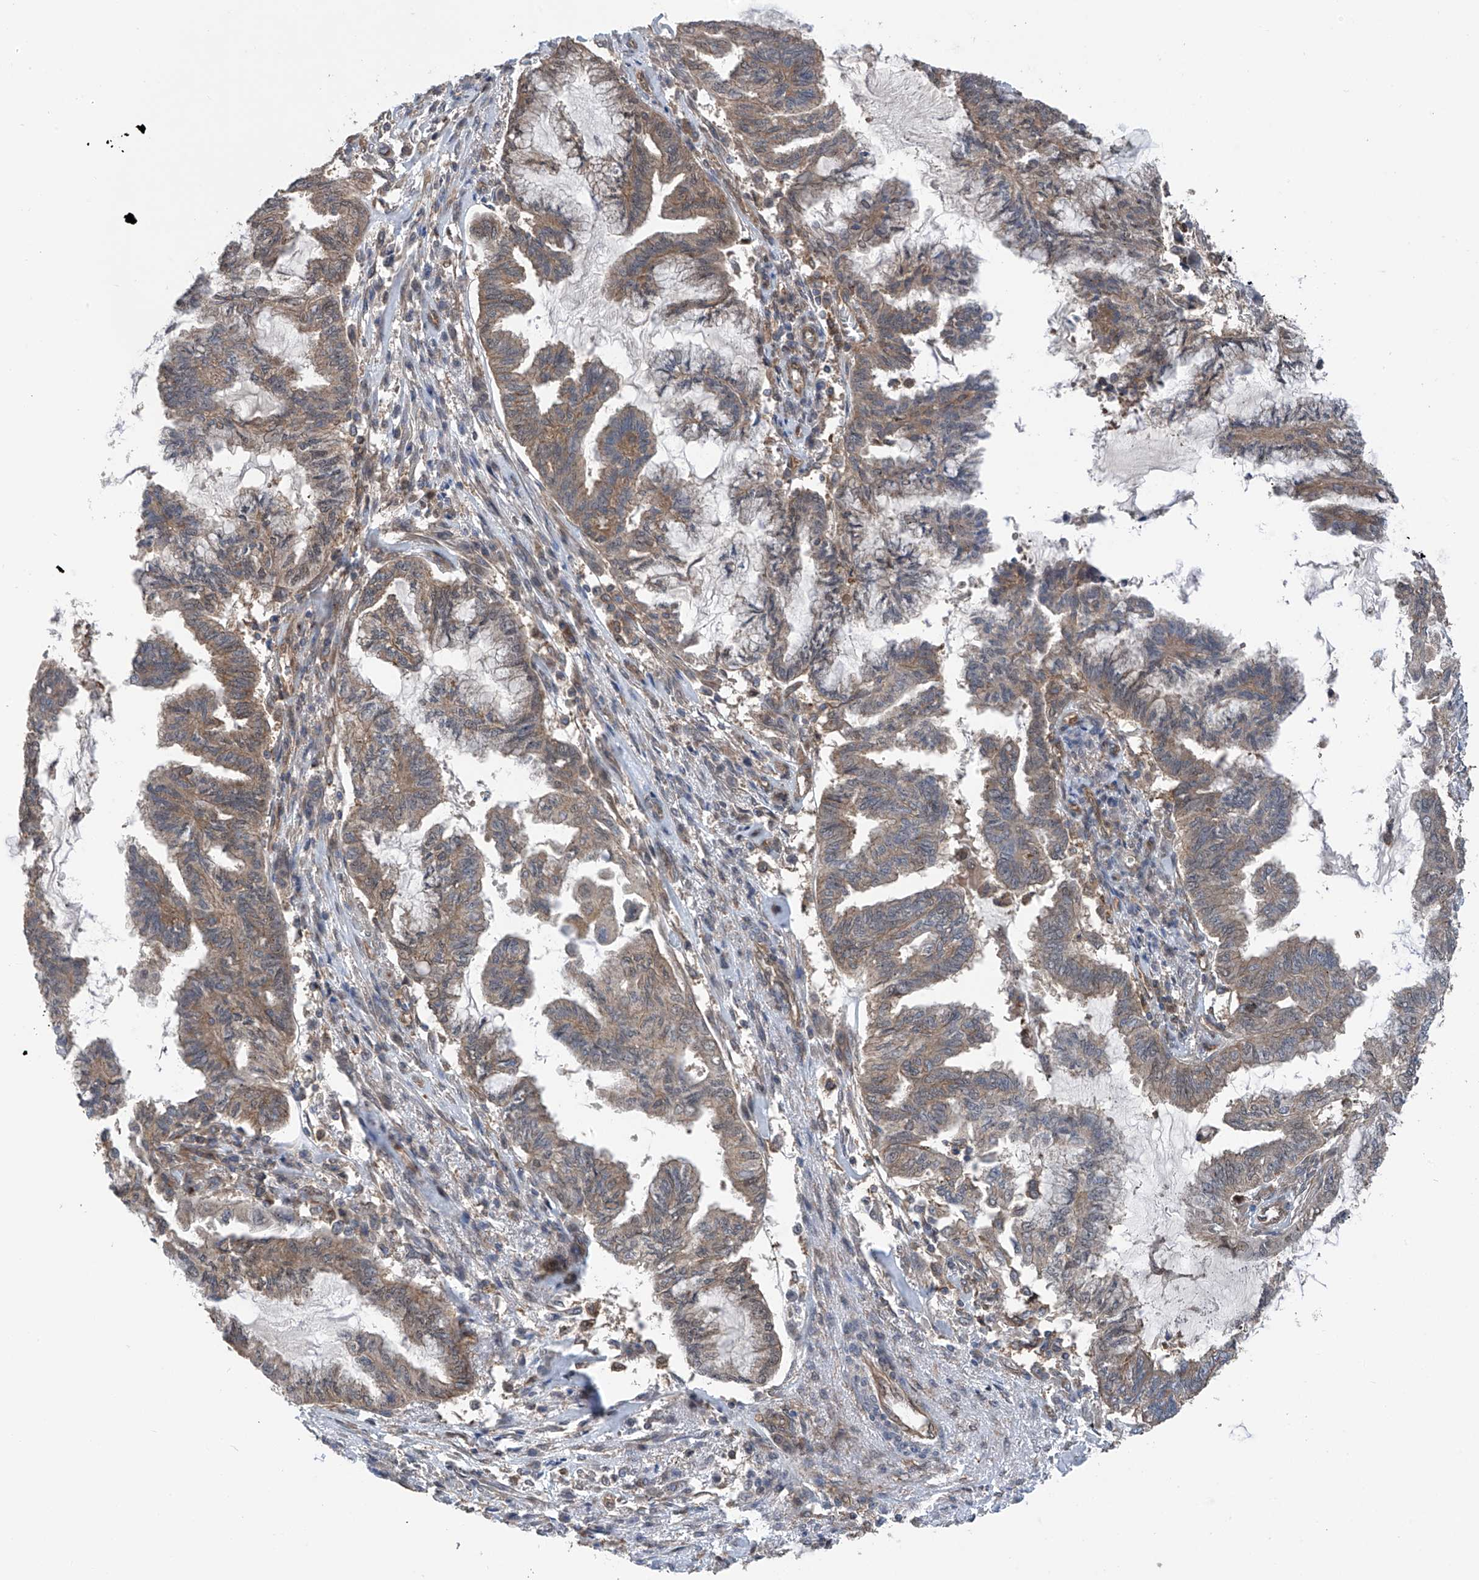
{"staining": {"intensity": "weak", "quantity": "25%-75%", "location": "cytoplasmic/membranous"}, "tissue": "endometrial cancer", "cell_type": "Tumor cells", "image_type": "cancer", "snomed": [{"axis": "morphology", "description": "Adenocarcinoma, NOS"}, {"axis": "topography", "description": "Endometrium"}], "caption": "The histopathology image displays a brown stain indicating the presence of a protein in the cytoplasmic/membranous of tumor cells in adenocarcinoma (endometrial).", "gene": "CHPF", "patient": {"sex": "female", "age": 86}}